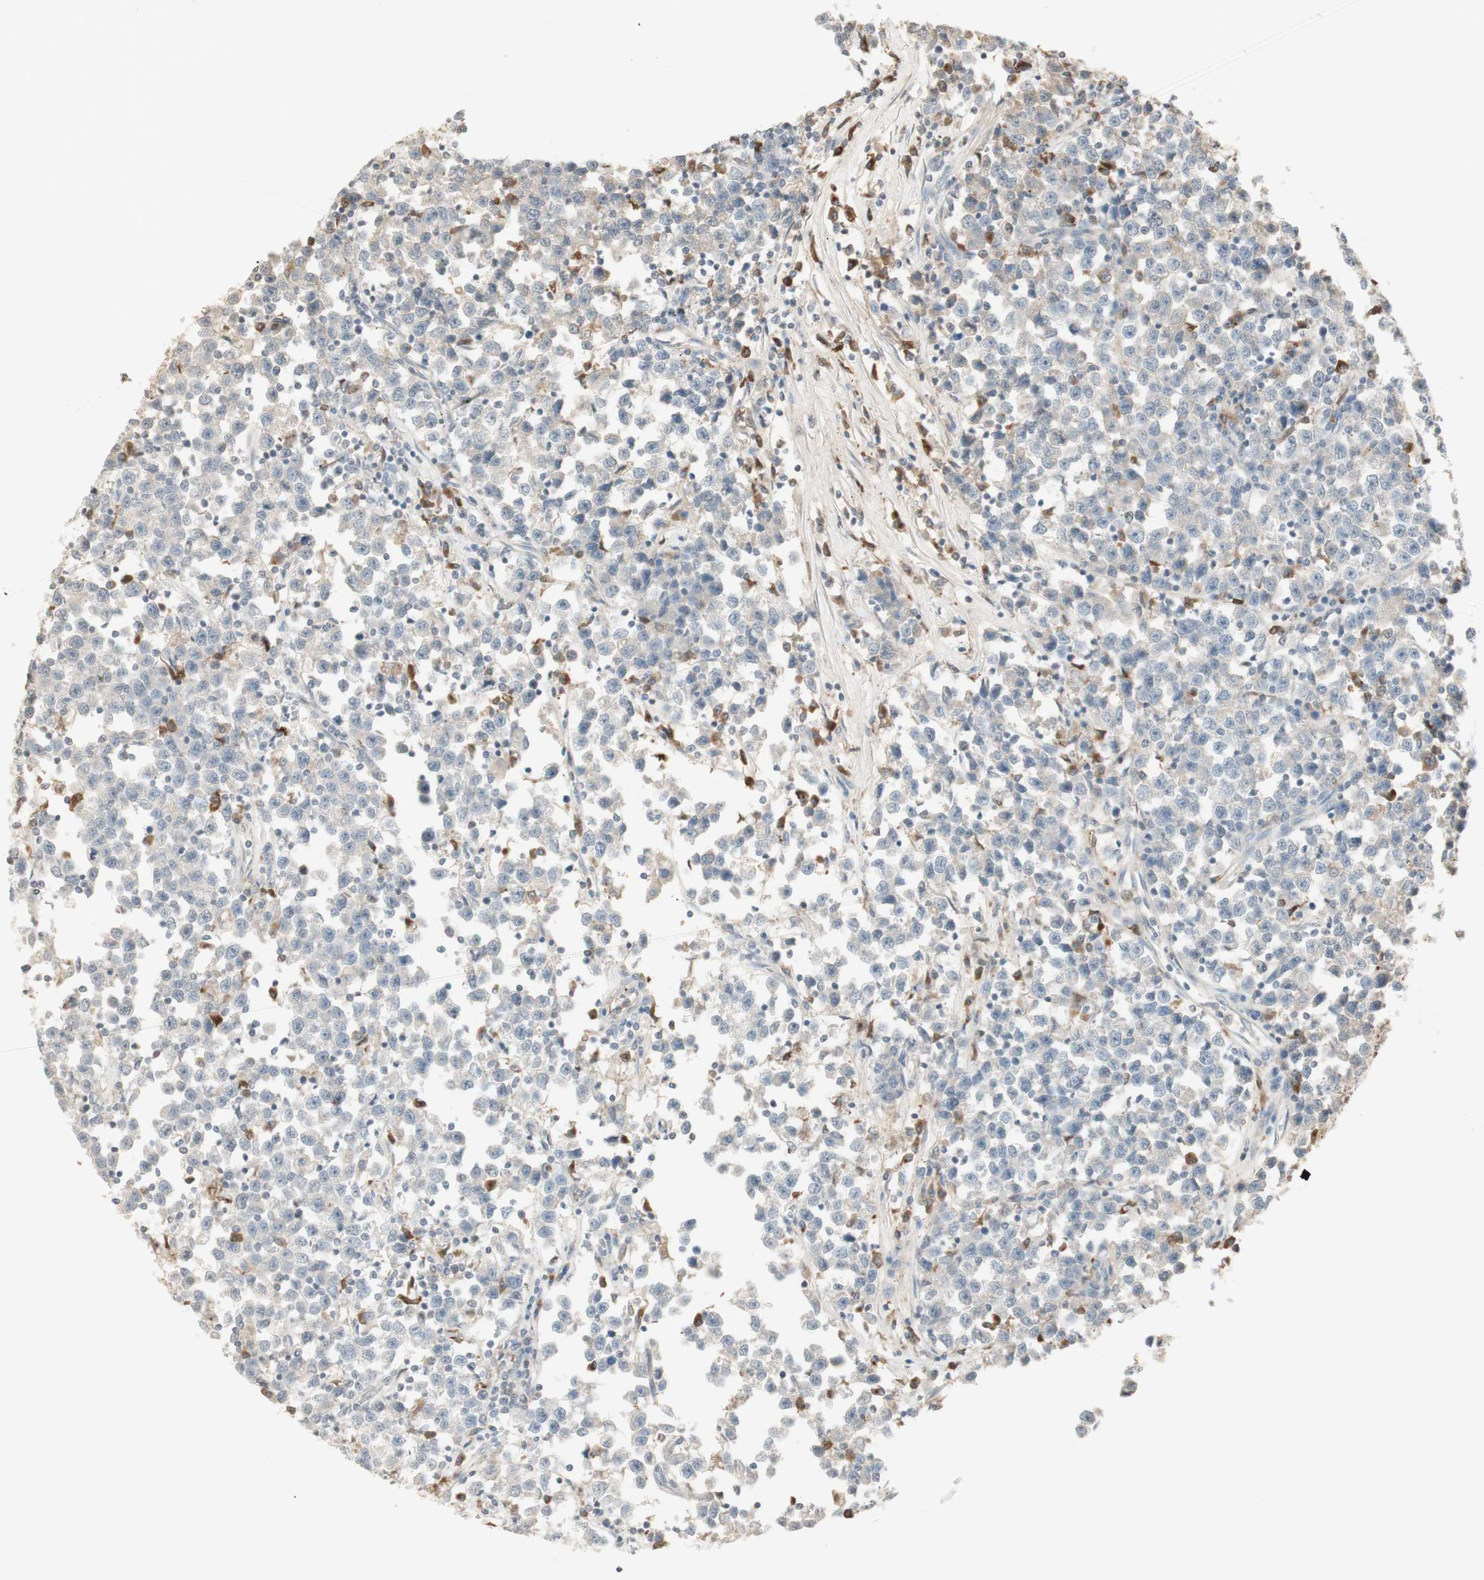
{"staining": {"intensity": "negative", "quantity": "none", "location": "none"}, "tissue": "testis cancer", "cell_type": "Tumor cells", "image_type": "cancer", "snomed": [{"axis": "morphology", "description": "Seminoma, NOS"}, {"axis": "topography", "description": "Testis"}], "caption": "High magnification brightfield microscopy of testis seminoma stained with DAB (3,3'-diaminobenzidine) (brown) and counterstained with hematoxylin (blue): tumor cells show no significant positivity.", "gene": "NID1", "patient": {"sex": "male", "age": 43}}